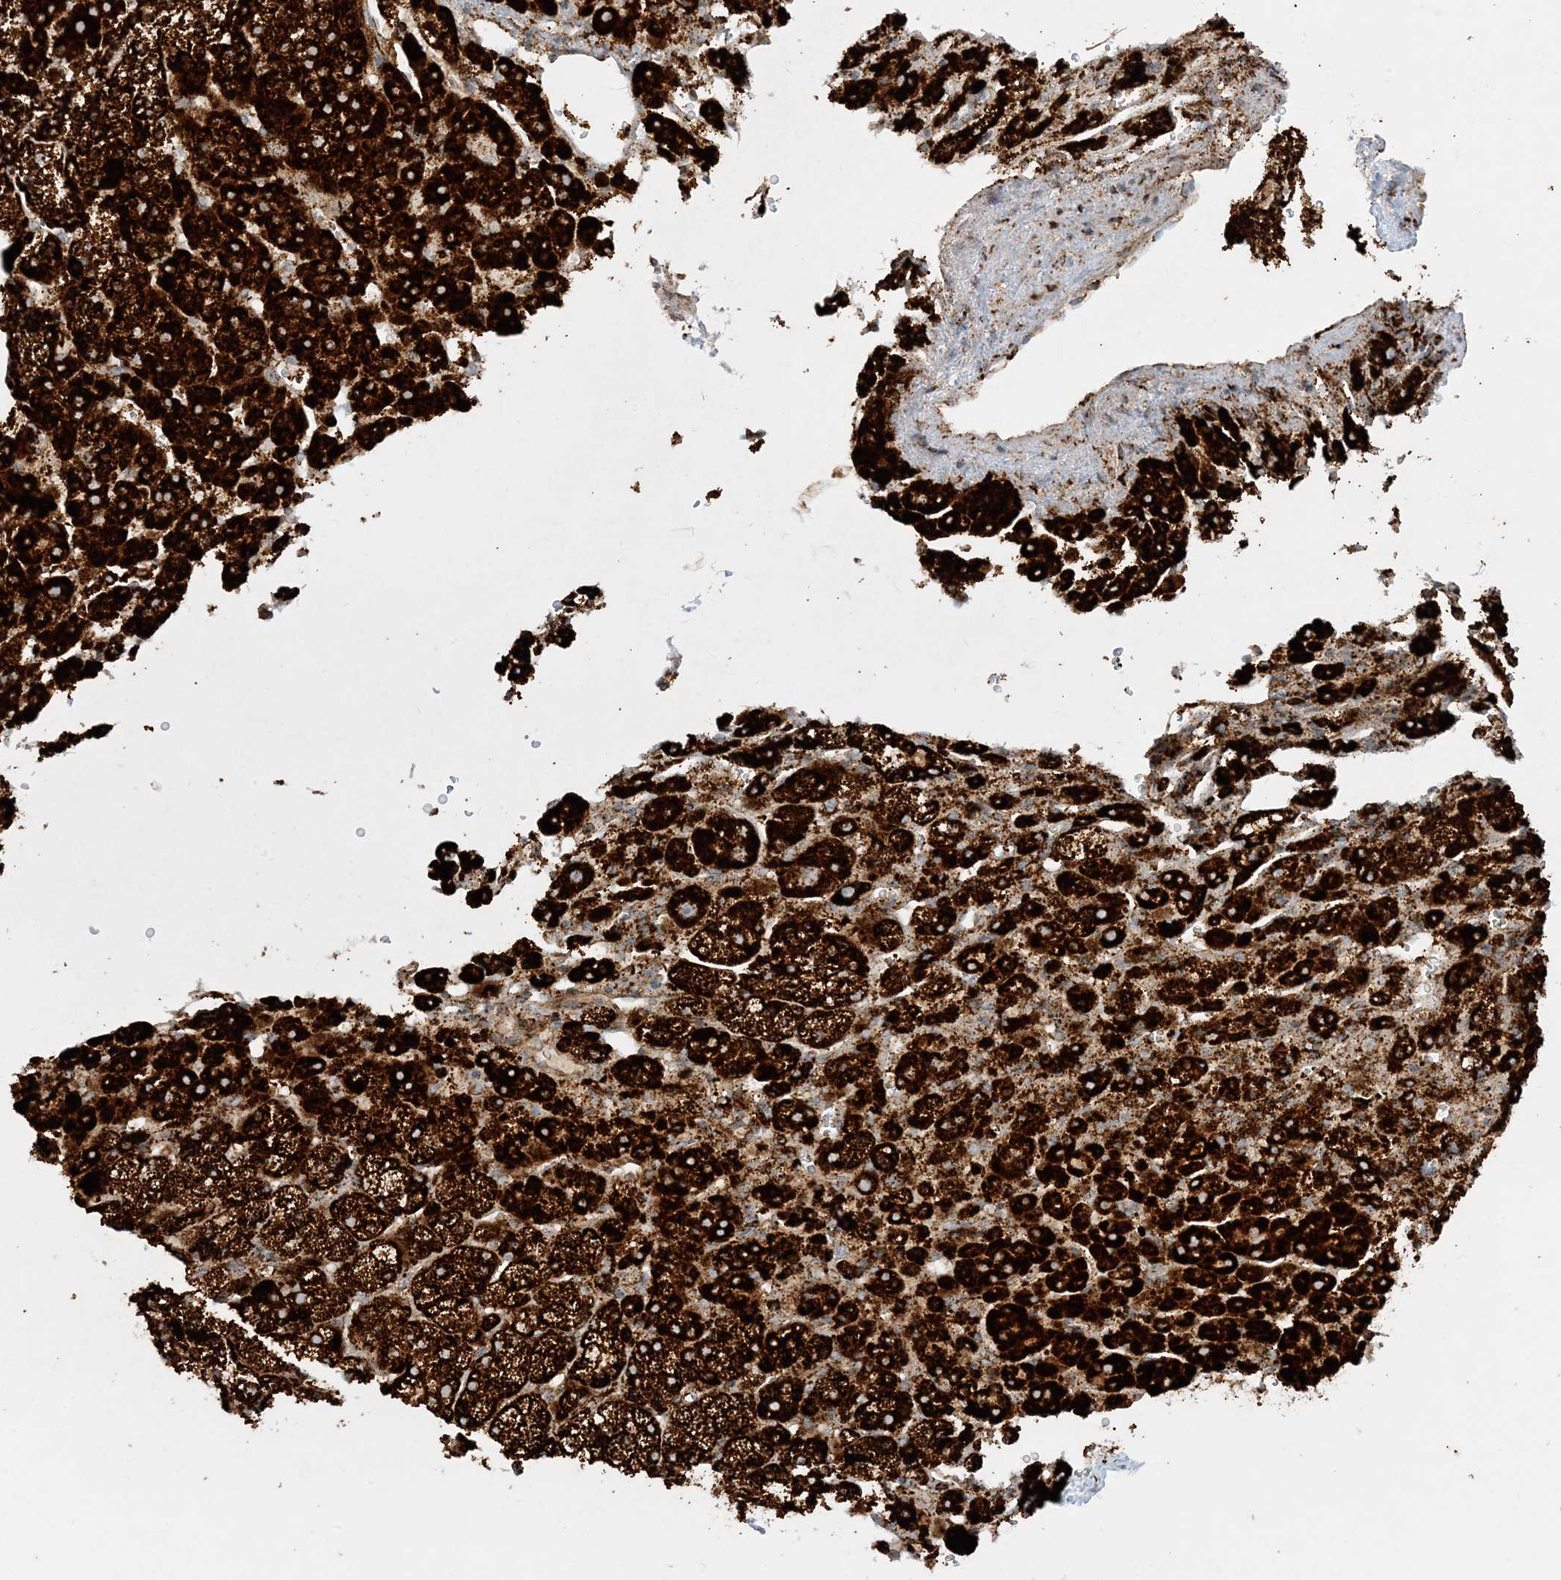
{"staining": {"intensity": "strong", "quantity": ">75%", "location": "cytoplasmic/membranous"}, "tissue": "adrenal gland", "cell_type": "Glandular cells", "image_type": "normal", "snomed": [{"axis": "morphology", "description": "Normal tissue, NOS"}, {"axis": "topography", "description": "Adrenal gland"}], "caption": "Protein analysis of normal adrenal gland exhibits strong cytoplasmic/membranous positivity in about >75% of glandular cells. Using DAB (brown) and hematoxylin (blue) stains, captured at high magnification using brightfield microscopy.", "gene": "NDUFAF3", "patient": {"sex": "female", "age": 57}}